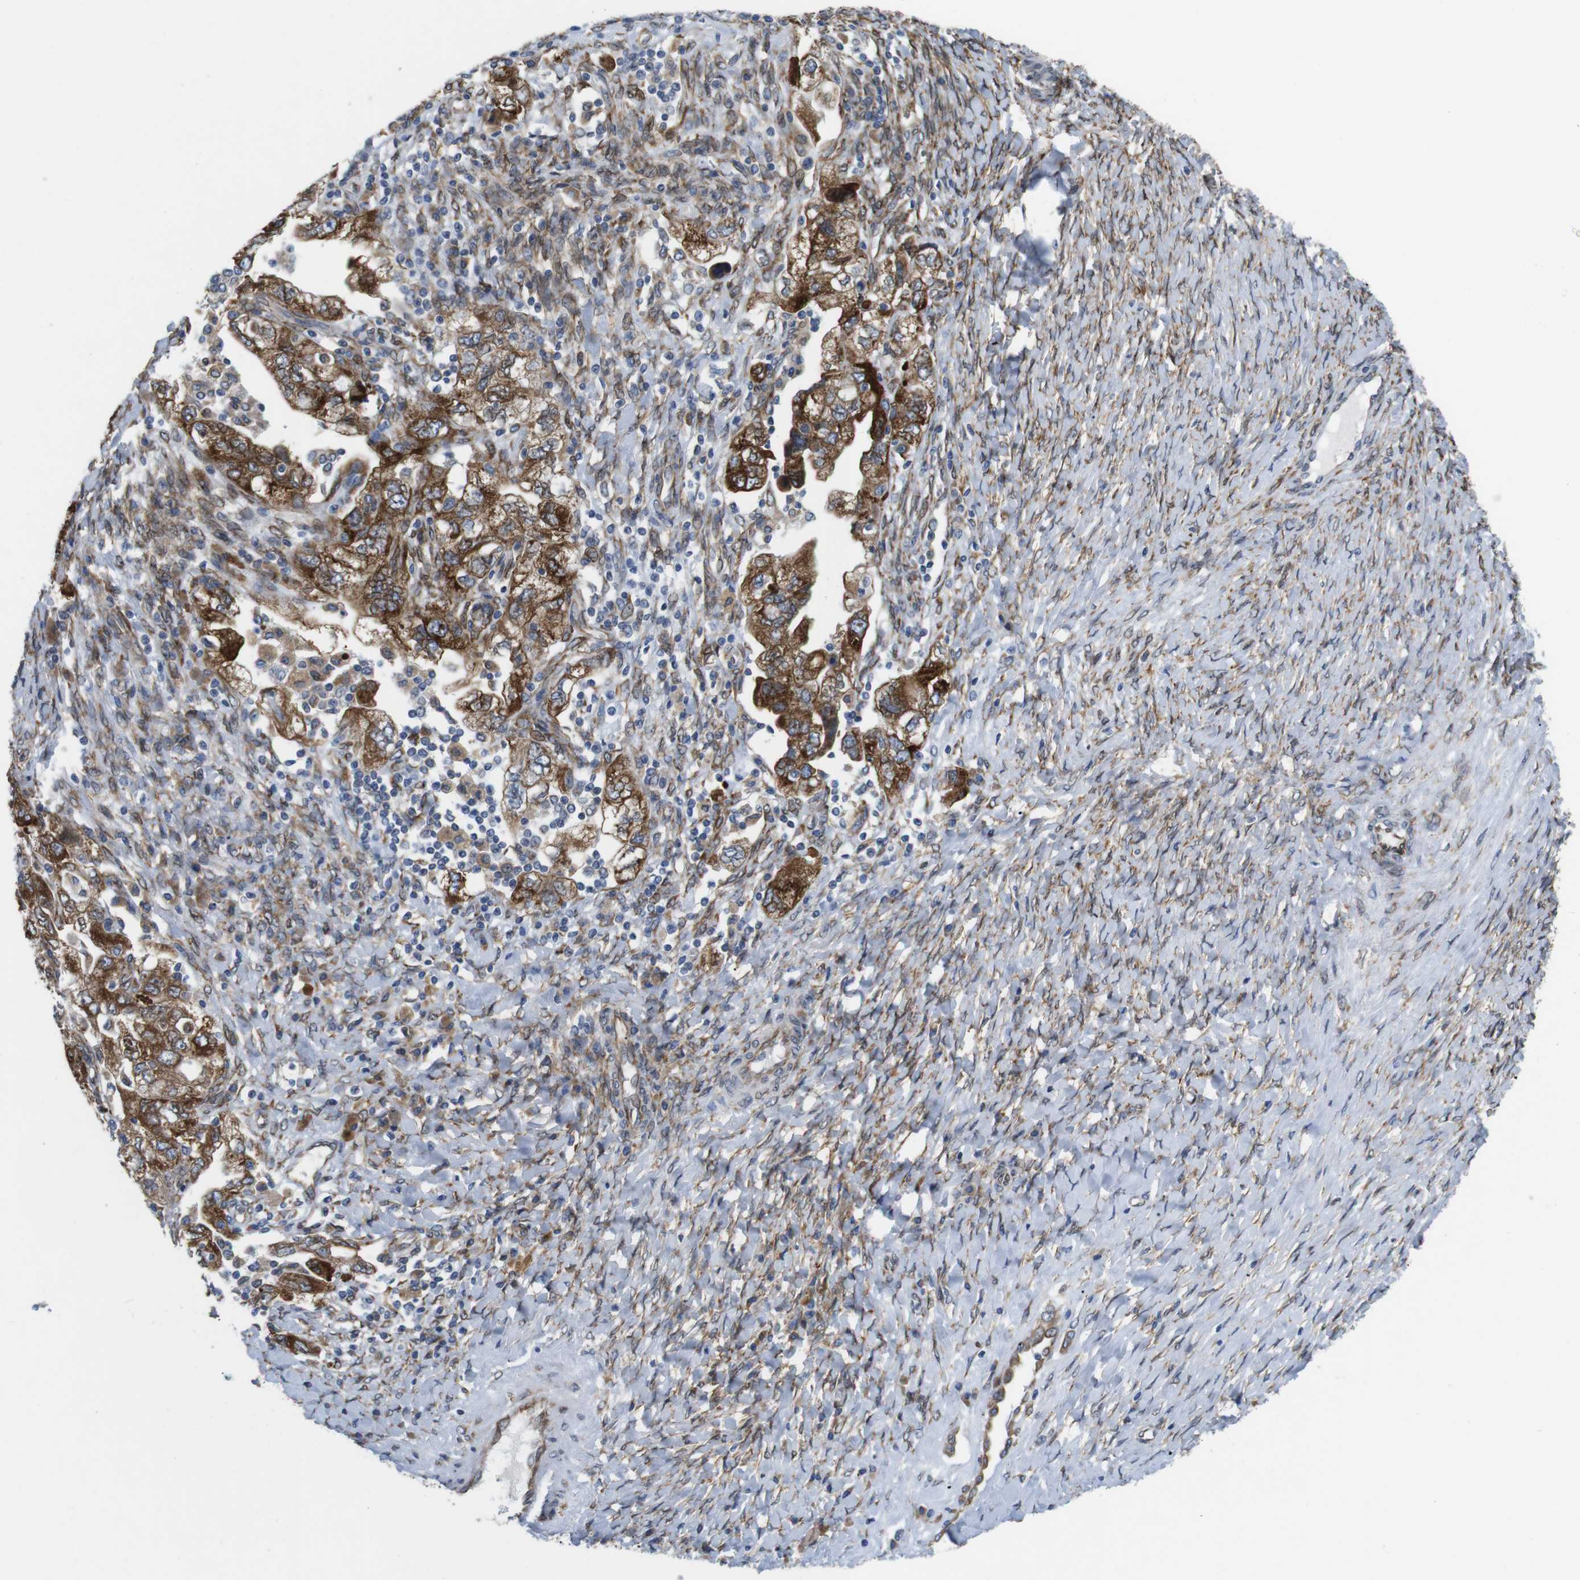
{"staining": {"intensity": "strong", "quantity": ">75%", "location": "cytoplasmic/membranous"}, "tissue": "ovarian cancer", "cell_type": "Tumor cells", "image_type": "cancer", "snomed": [{"axis": "morphology", "description": "Carcinoma, NOS"}, {"axis": "morphology", "description": "Cystadenocarcinoma, serous, NOS"}, {"axis": "topography", "description": "Ovary"}], "caption": "This photomicrograph demonstrates IHC staining of ovarian cancer, with high strong cytoplasmic/membranous expression in about >75% of tumor cells.", "gene": "HACD3", "patient": {"sex": "female", "age": 69}}